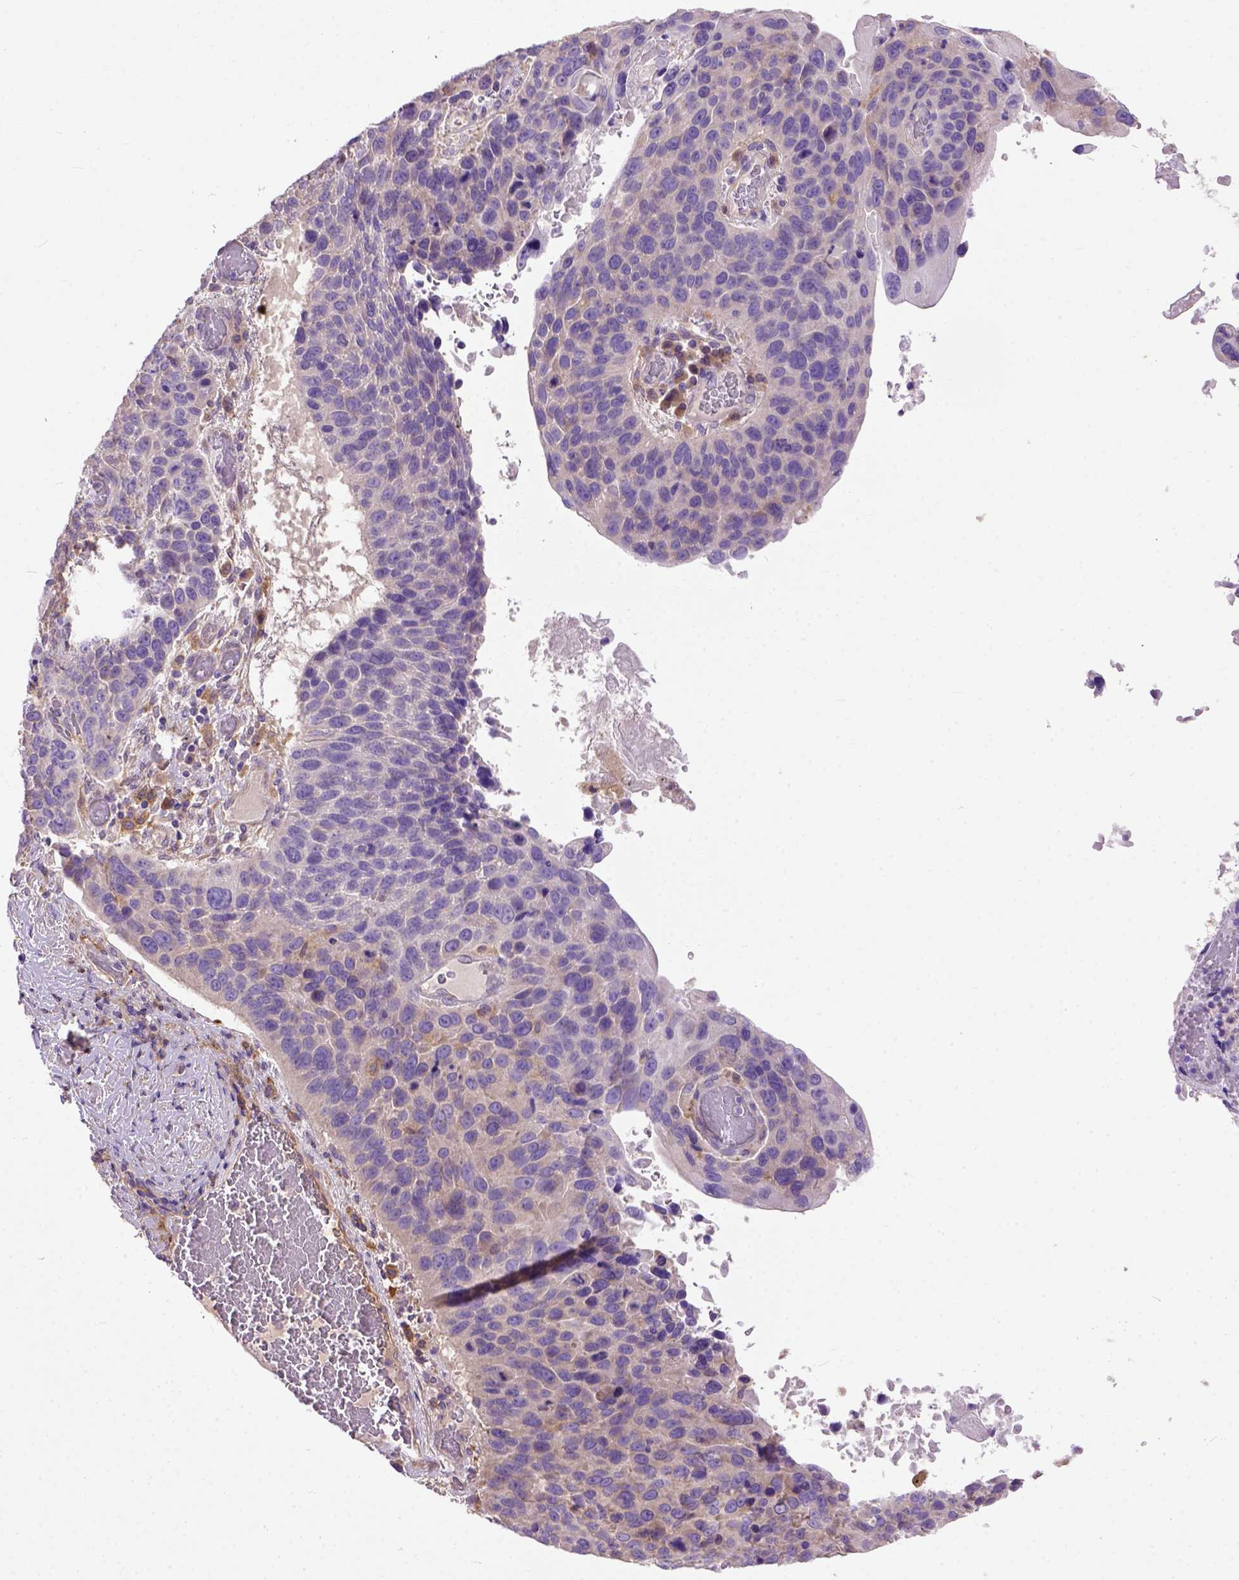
{"staining": {"intensity": "negative", "quantity": "none", "location": "none"}, "tissue": "lung cancer", "cell_type": "Tumor cells", "image_type": "cancer", "snomed": [{"axis": "morphology", "description": "Squamous cell carcinoma, NOS"}, {"axis": "topography", "description": "Lung"}], "caption": "IHC histopathology image of human squamous cell carcinoma (lung) stained for a protein (brown), which reveals no staining in tumor cells.", "gene": "SEMA4F", "patient": {"sex": "male", "age": 68}}